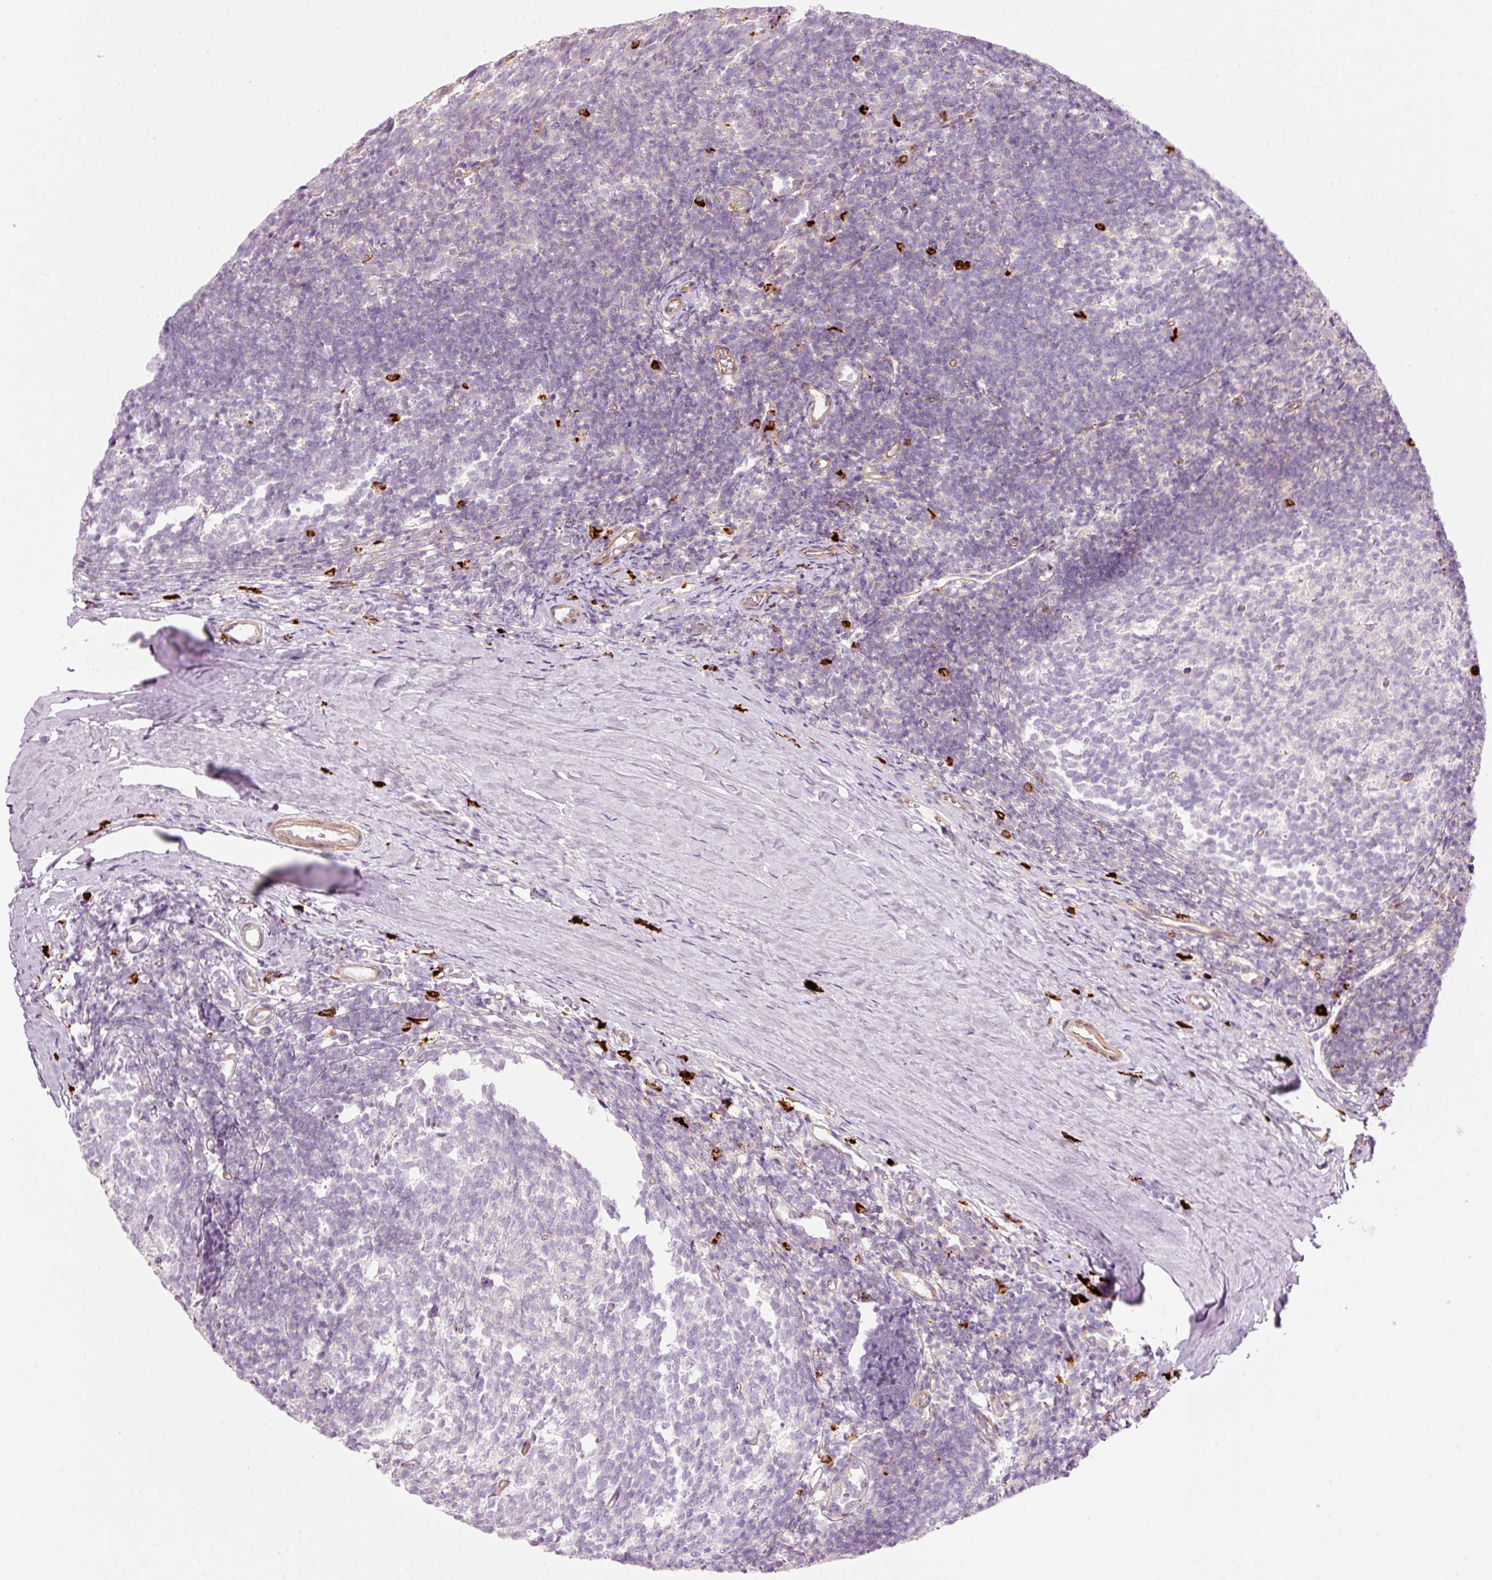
{"staining": {"intensity": "negative", "quantity": "none", "location": "none"}, "tissue": "tonsil", "cell_type": "Germinal center cells", "image_type": "normal", "snomed": [{"axis": "morphology", "description": "Normal tissue, NOS"}, {"axis": "topography", "description": "Tonsil"}], "caption": "DAB (3,3'-diaminobenzidine) immunohistochemical staining of unremarkable tonsil demonstrates no significant positivity in germinal center cells.", "gene": "MAP3K3", "patient": {"sex": "female", "age": 10}}